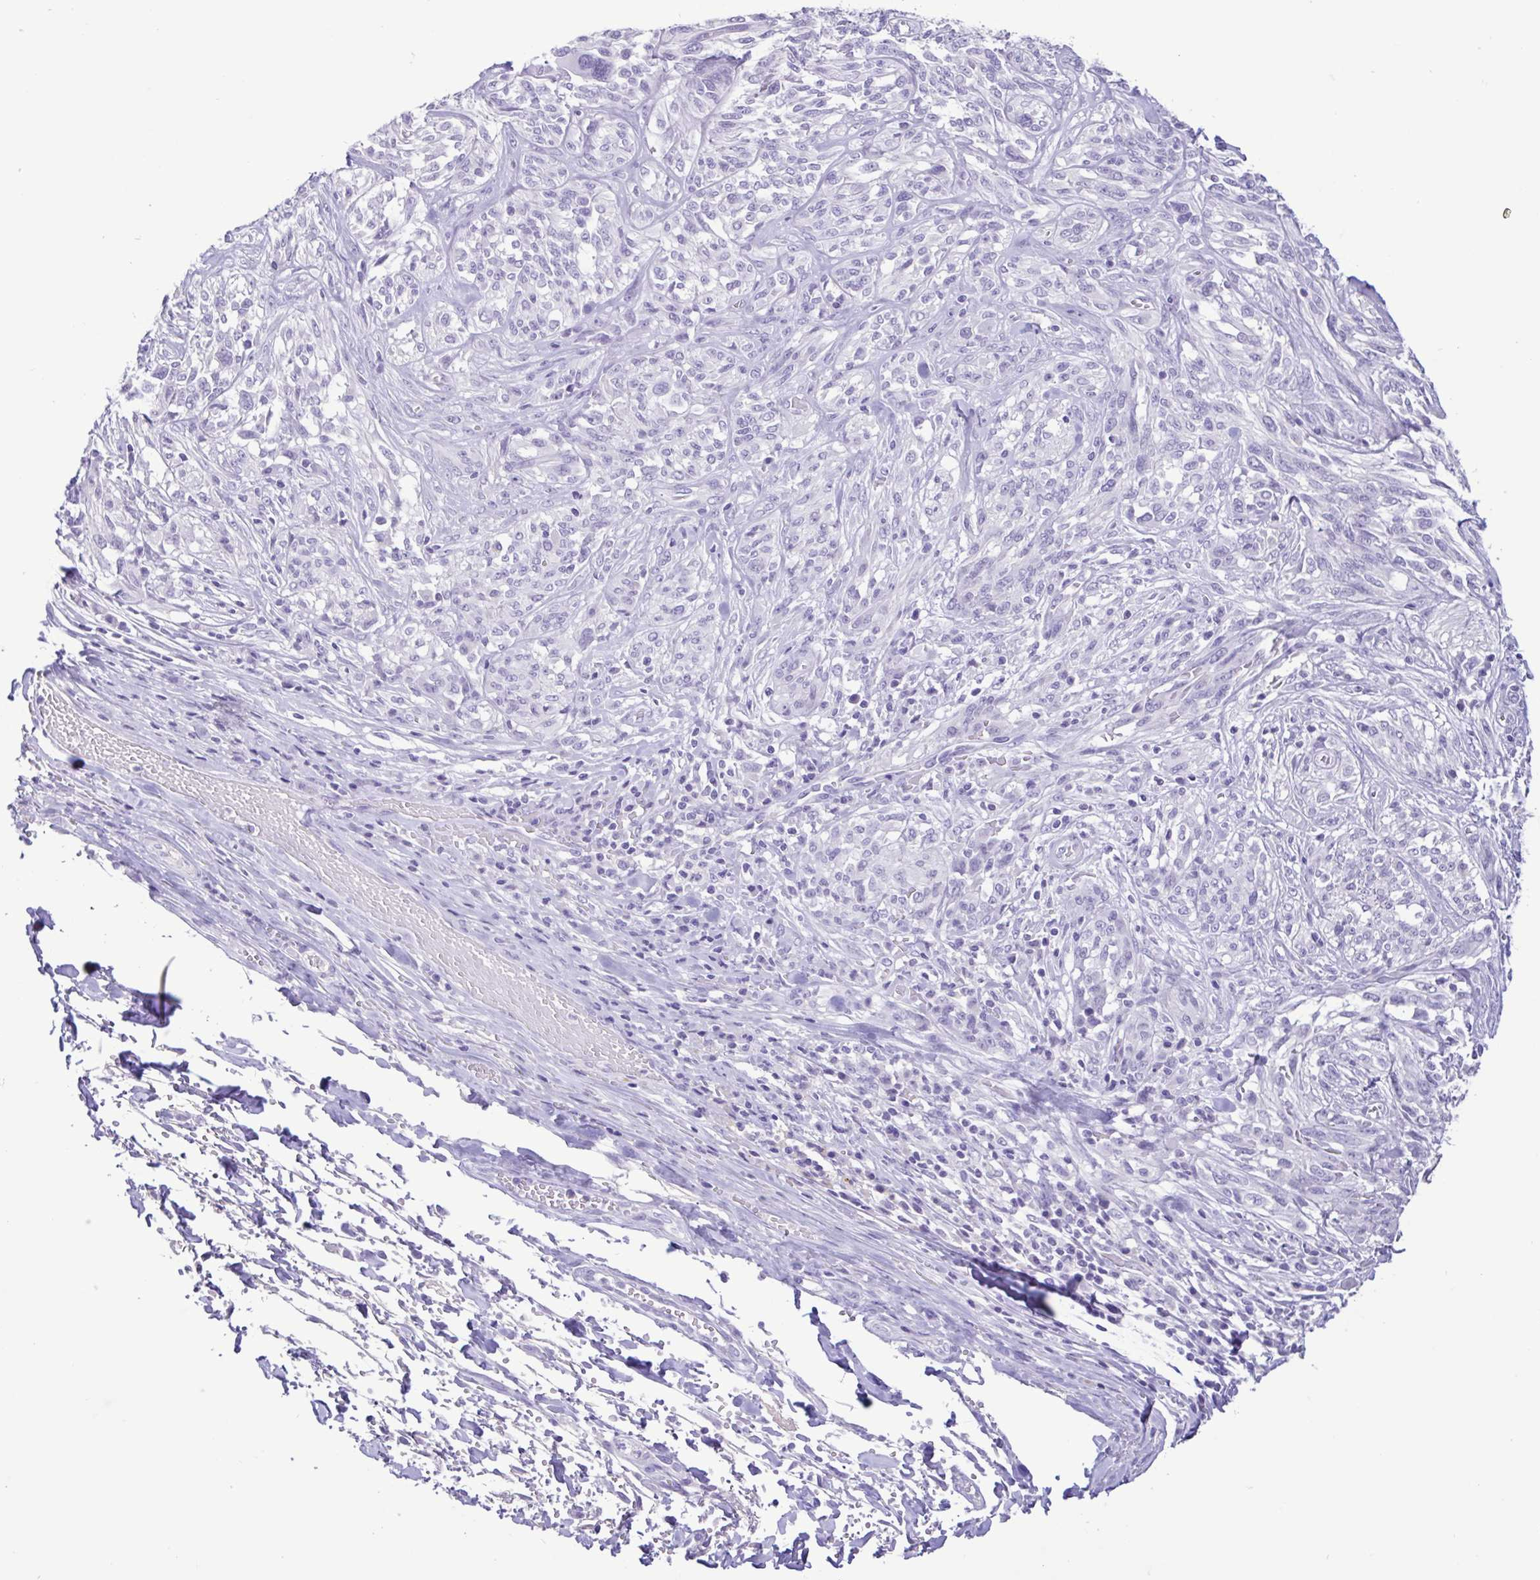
{"staining": {"intensity": "negative", "quantity": "none", "location": "none"}, "tissue": "melanoma", "cell_type": "Tumor cells", "image_type": "cancer", "snomed": [{"axis": "morphology", "description": "Malignant melanoma, NOS"}, {"axis": "topography", "description": "Skin"}], "caption": "Immunohistochemistry (IHC) histopathology image of human malignant melanoma stained for a protein (brown), which demonstrates no staining in tumor cells.", "gene": "CBY2", "patient": {"sex": "female", "age": 91}}